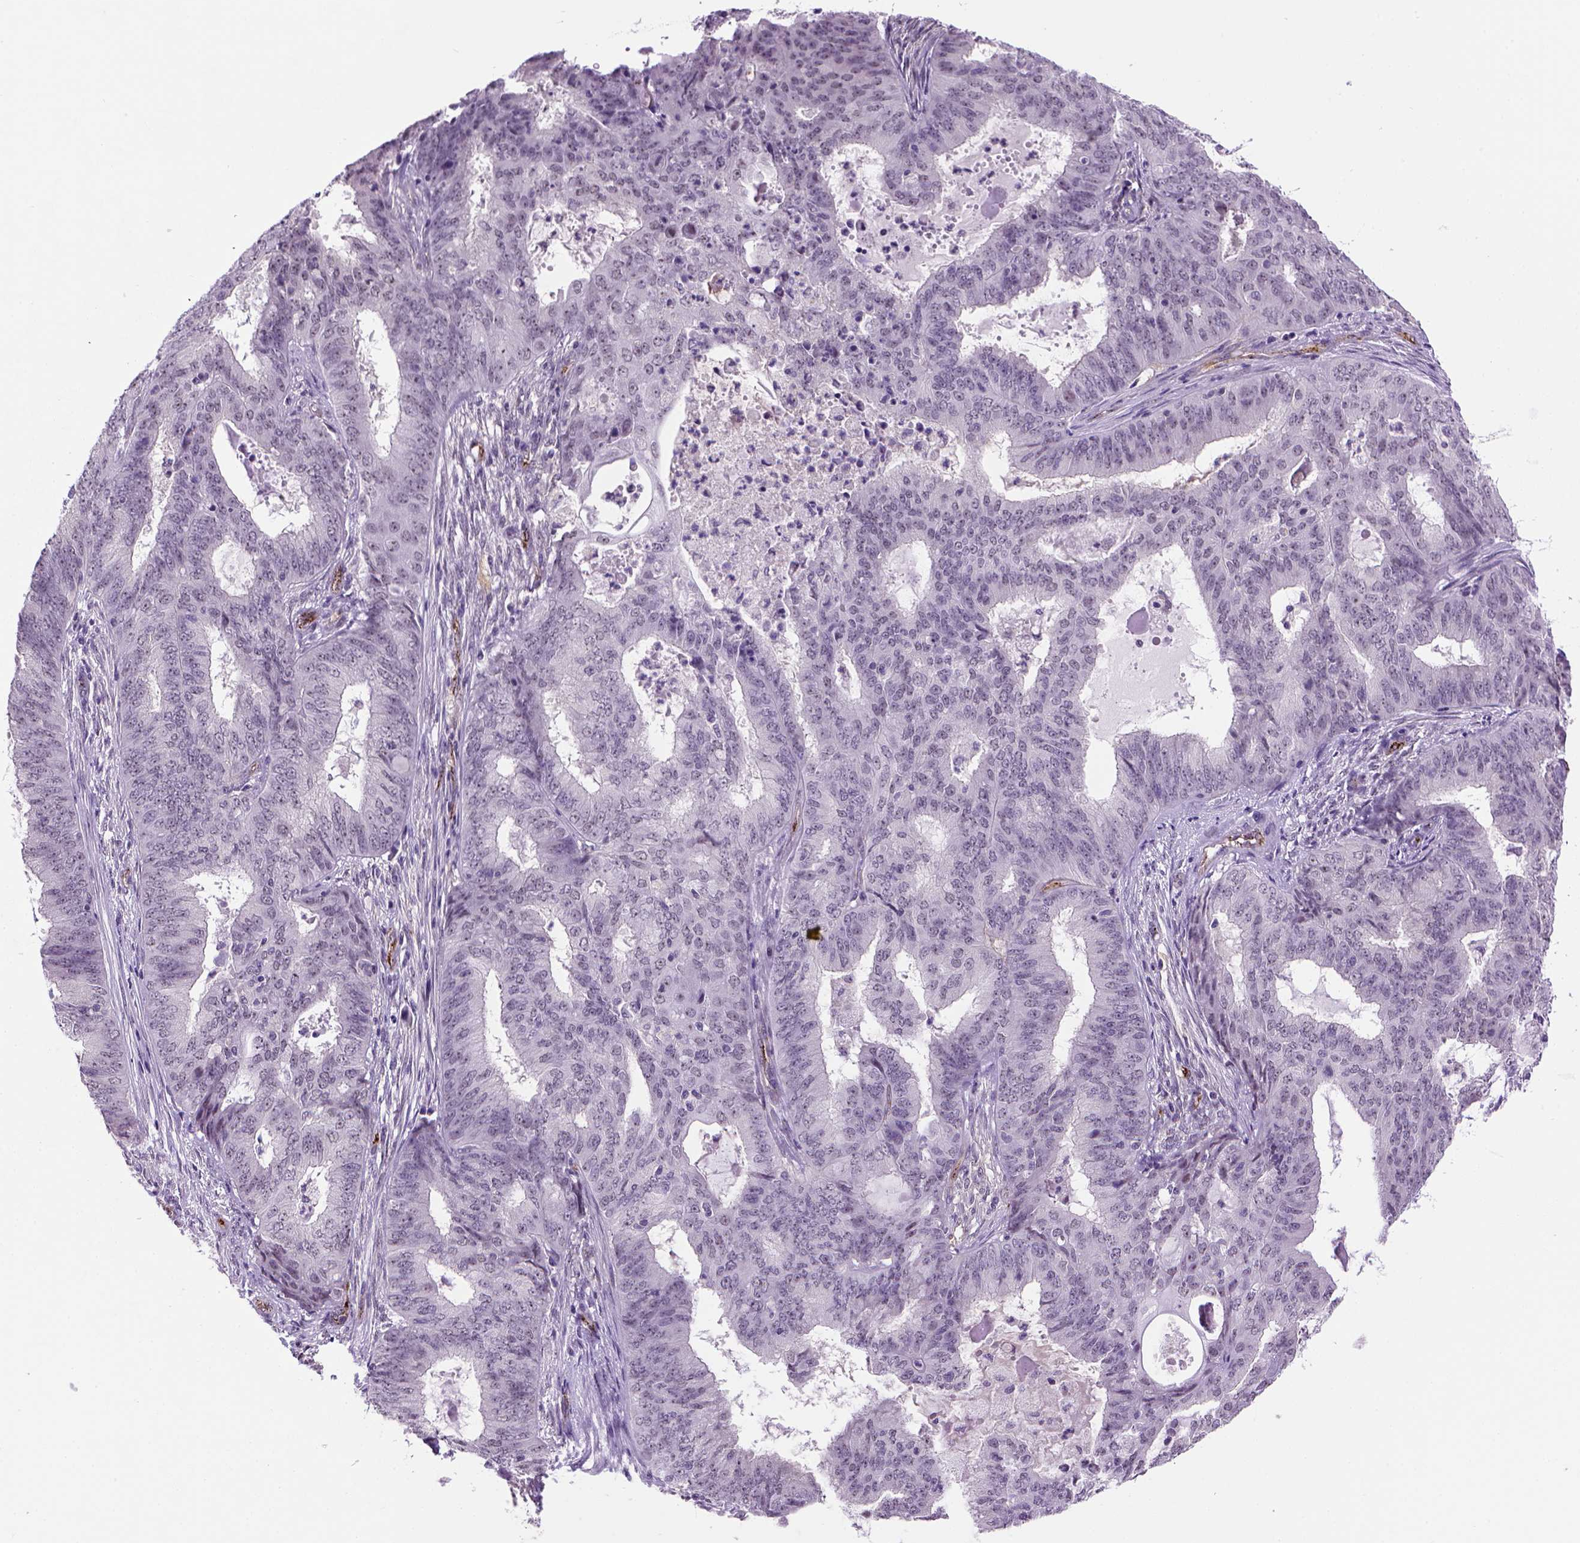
{"staining": {"intensity": "negative", "quantity": "none", "location": "none"}, "tissue": "endometrial cancer", "cell_type": "Tumor cells", "image_type": "cancer", "snomed": [{"axis": "morphology", "description": "Adenocarcinoma, NOS"}, {"axis": "topography", "description": "Endometrium"}], "caption": "Immunohistochemistry histopathology image of endometrial cancer (adenocarcinoma) stained for a protein (brown), which reveals no positivity in tumor cells.", "gene": "VWF", "patient": {"sex": "female", "age": 62}}